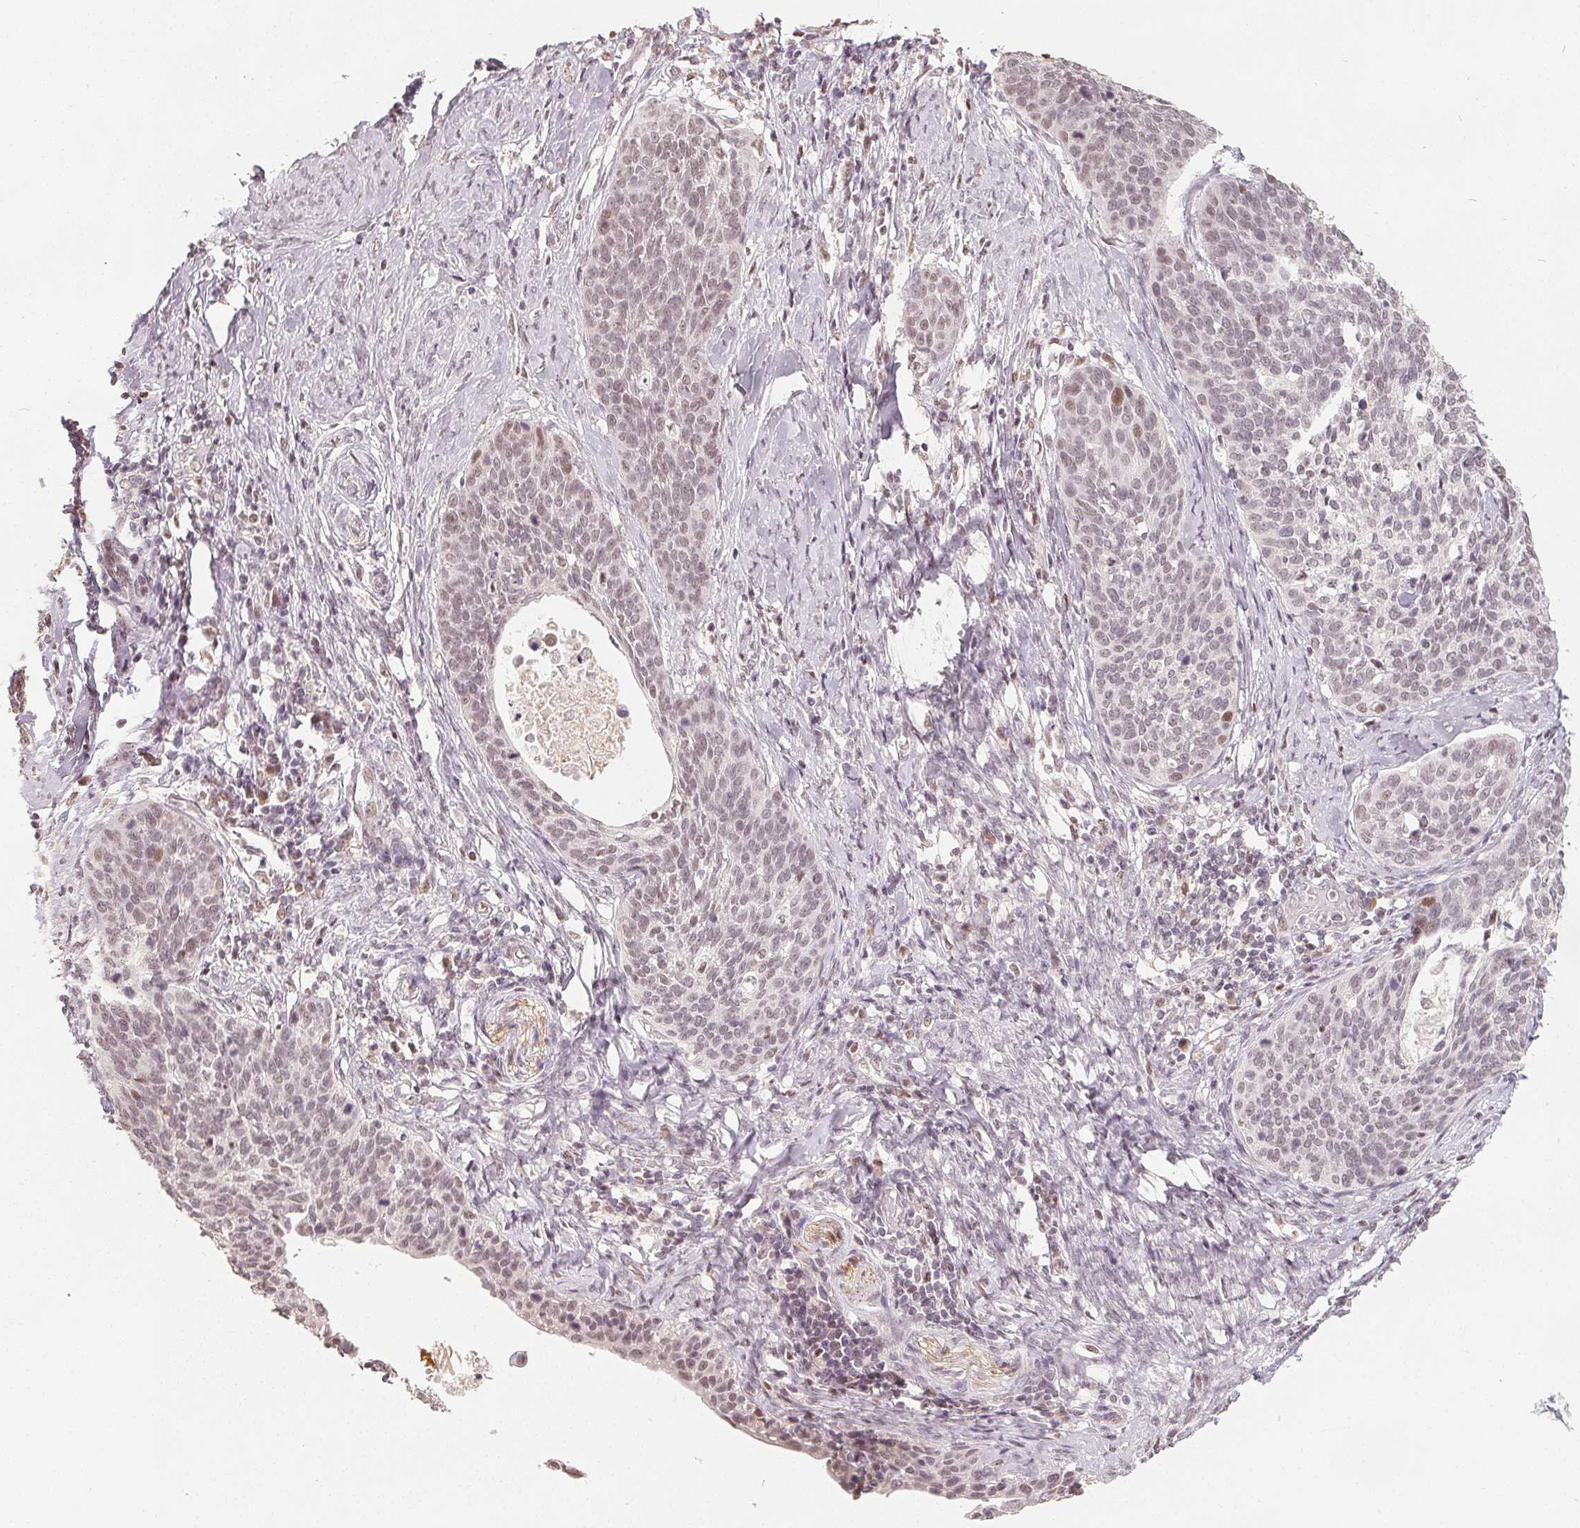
{"staining": {"intensity": "weak", "quantity": "<25%", "location": "nuclear"}, "tissue": "cervical cancer", "cell_type": "Tumor cells", "image_type": "cancer", "snomed": [{"axis": "morphology", "description": "Squamous cell carcinoma, NOS"}, {"axis": "topography", "description": "Cervix"}], "caption": "Tumor cells show no significant protein expression in cervical cancer.", "gene": "CCDC138", "patient": {"sex": "female", "age": 69}}